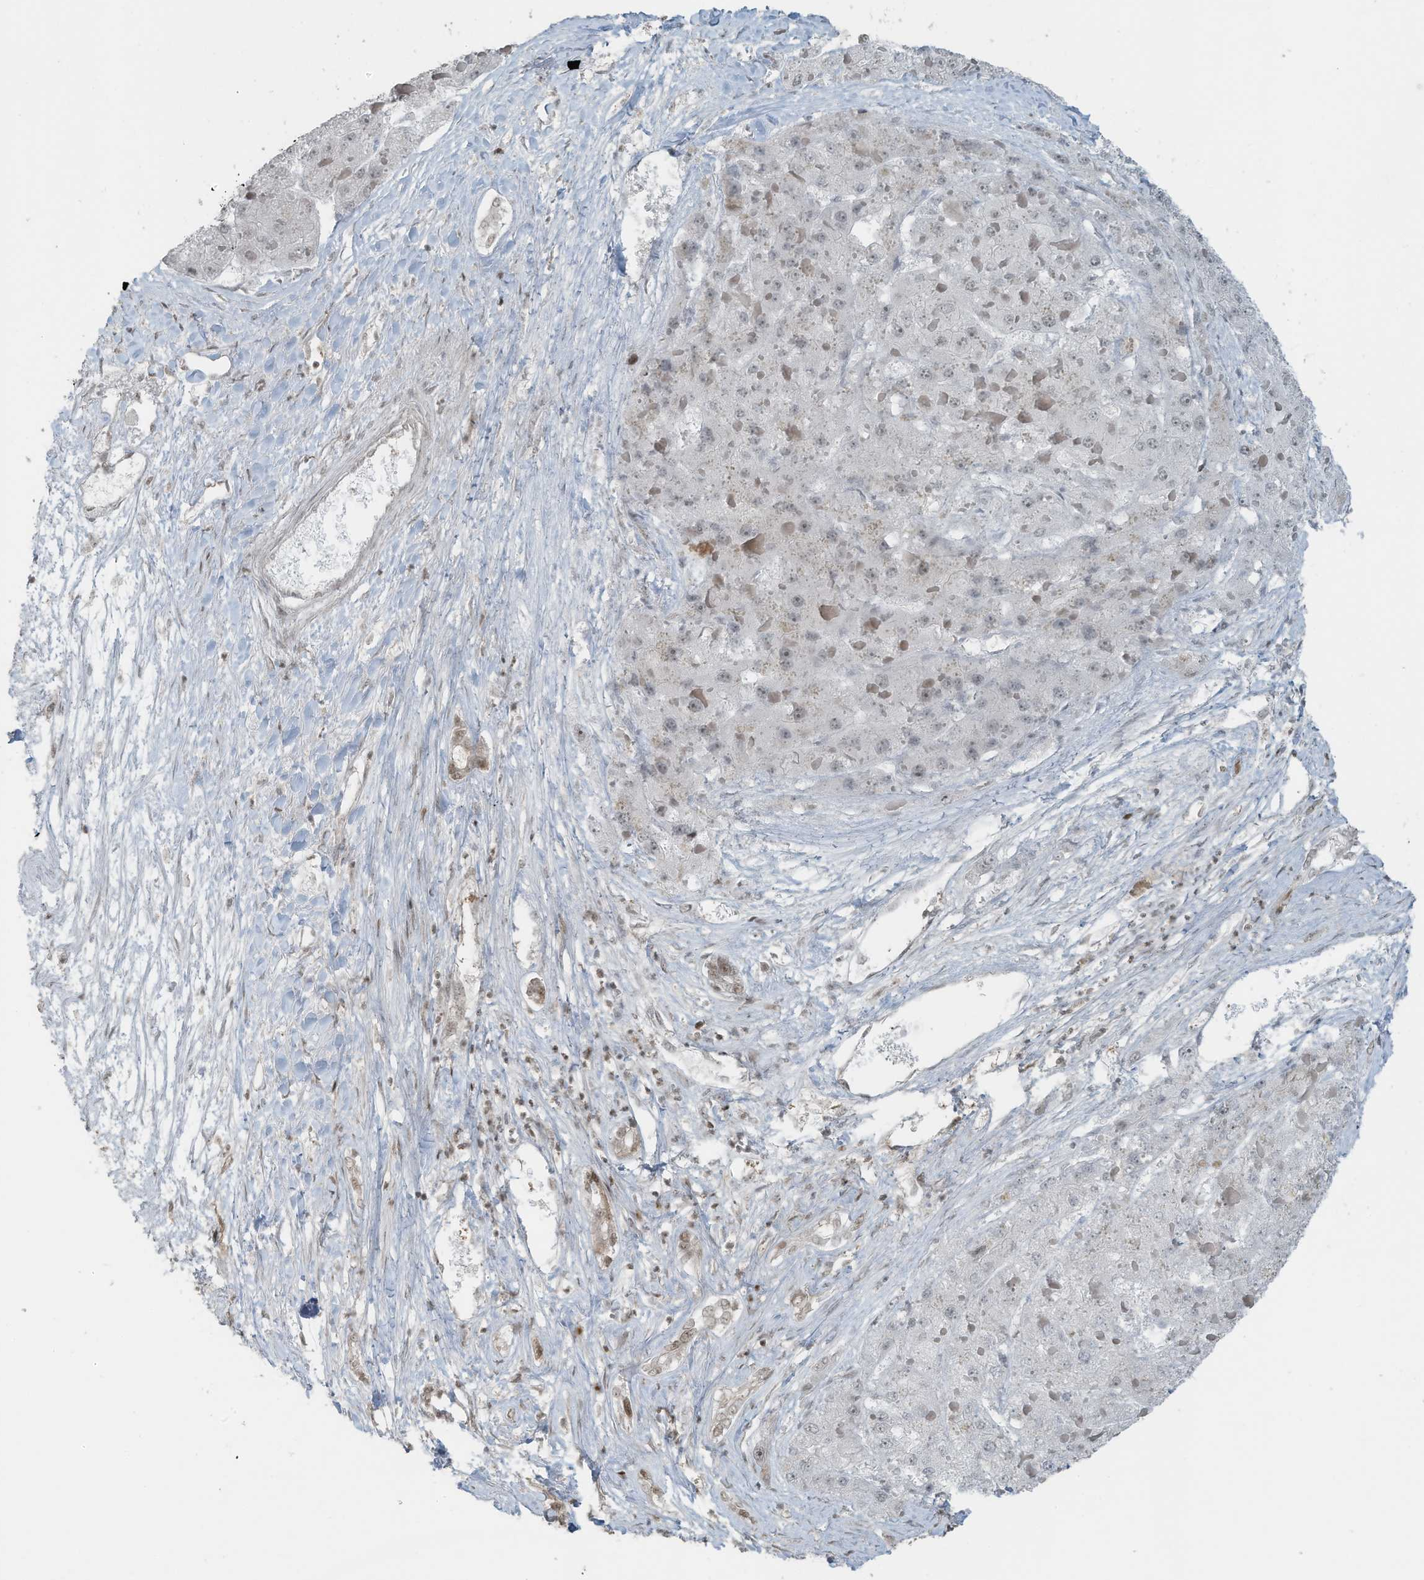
{"staining": {"intensity": "negative", "quantity": "none", "location": "none"}, "tissue": "liver cancer", "cell_type": "Tumor cells", "image_type": "cancer", "snomed": [{"axis": "morphology", "description": "Carcinoma, Hepatocellular, NOS"}, {"axis": "topography", "description": "Liver"}], "caption": "Tumor cells are negative for brown protein staining in liver cancer.", "gene": "PCNP", "patient": {"sex": "female", "age": 73}}